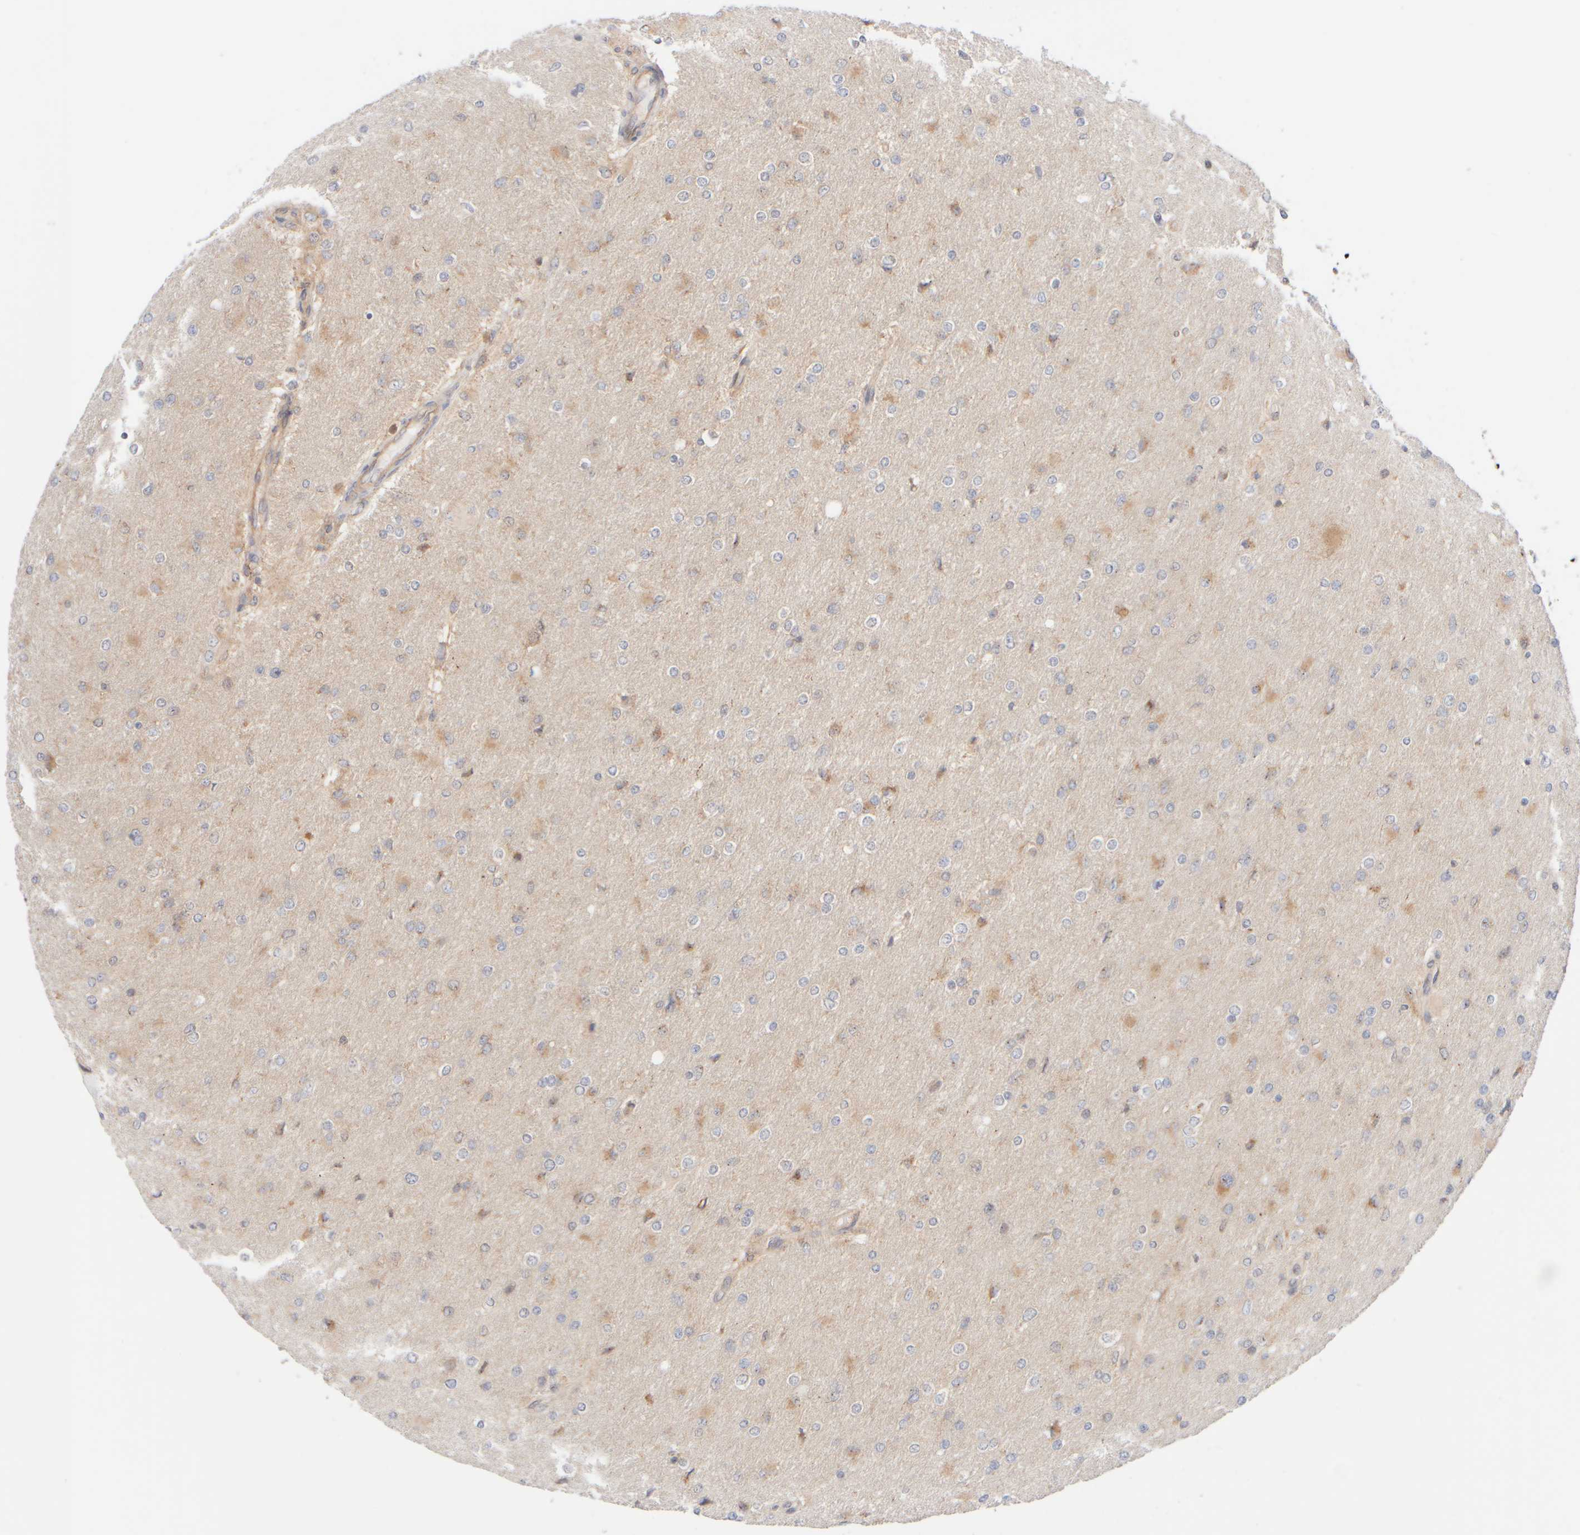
{"staining": {"intensity": "moderate", "quantity": "<25%", "location": "cytoplasmic/membranous"}, "tissue": "glioma", "cell_type": "Tumor cells", "image_type": "cancer", "snomed": [{"axis": "morphology", "description": "Glioma, malignant, High grade"}, {"axis": "topography", "description": "Cerebral cortex"}], "caption": "An IHC photomicrograph of tumor tissue is shown. Protein staining in brown labels moderate cytoplasmic/membranous positivity in malignant glioma (high-grade) within tumor cells.", "gene": "RABEP1", "patient": {"sex": "female", "age": 36}}